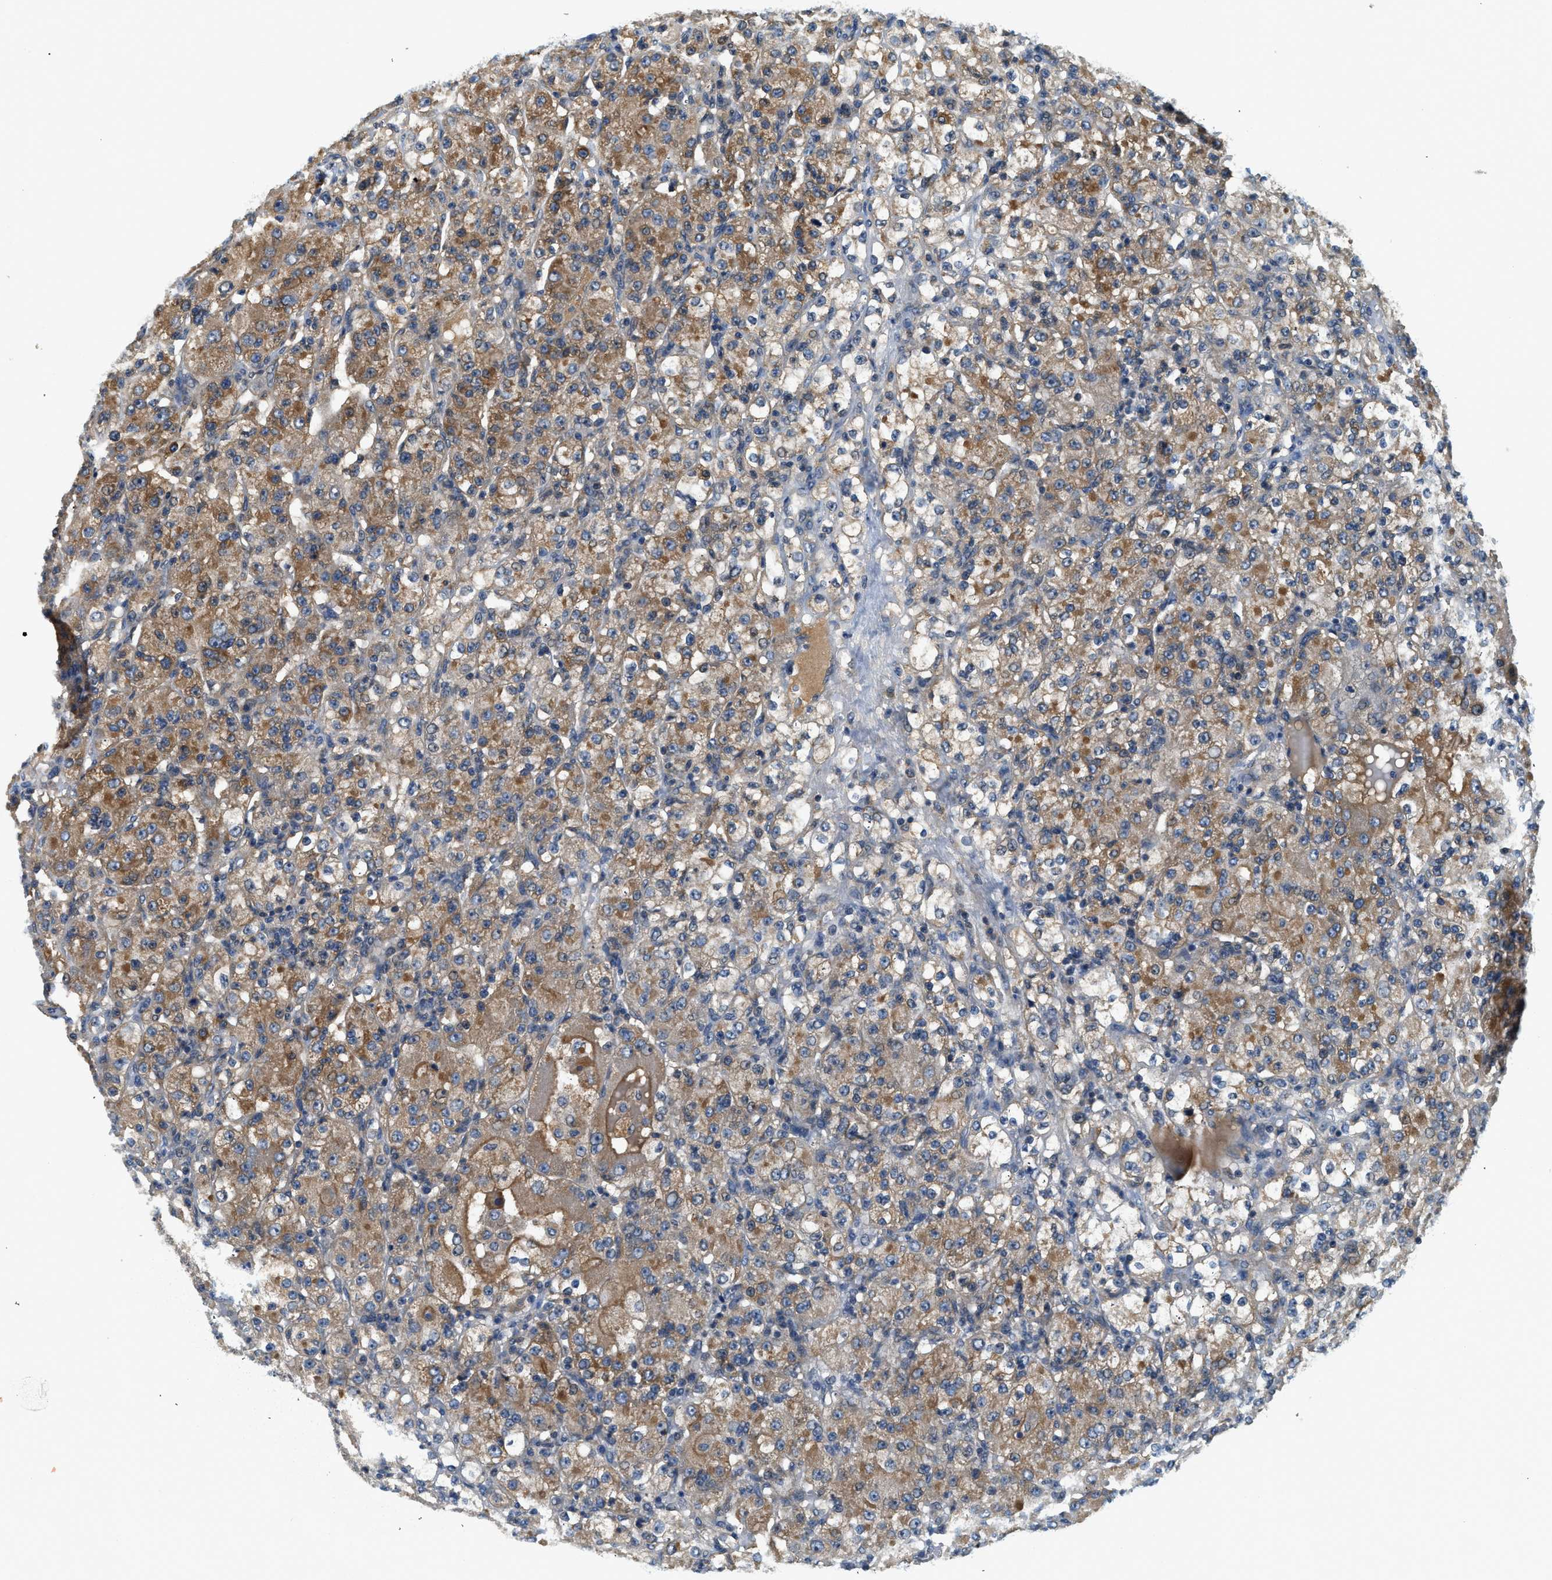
{"staining": {"intensity": "strong", "quantity": ">75%", "location": "cytoplasmic/membranous"}, "tissue": "renal cancer", "cell_type": "Tumor cells", "image_type": "cancer", "snomed": [{"axis": "morphology", "description": "Normal tissue, NOS"}, {"axis": "morphology", "description": "Adenocarcinoma, NOS"}, {"axis": "topography", "description": "Kidney"}], "caption": "The photomicrograph shows a brown stain indicating the presence of a protein in the cytoplasmic/membranous of tumor cells in renal cancer (adenocarcinoma).", "gene": "KCNK1", "patient": {"sex": "male", "age": 61}}